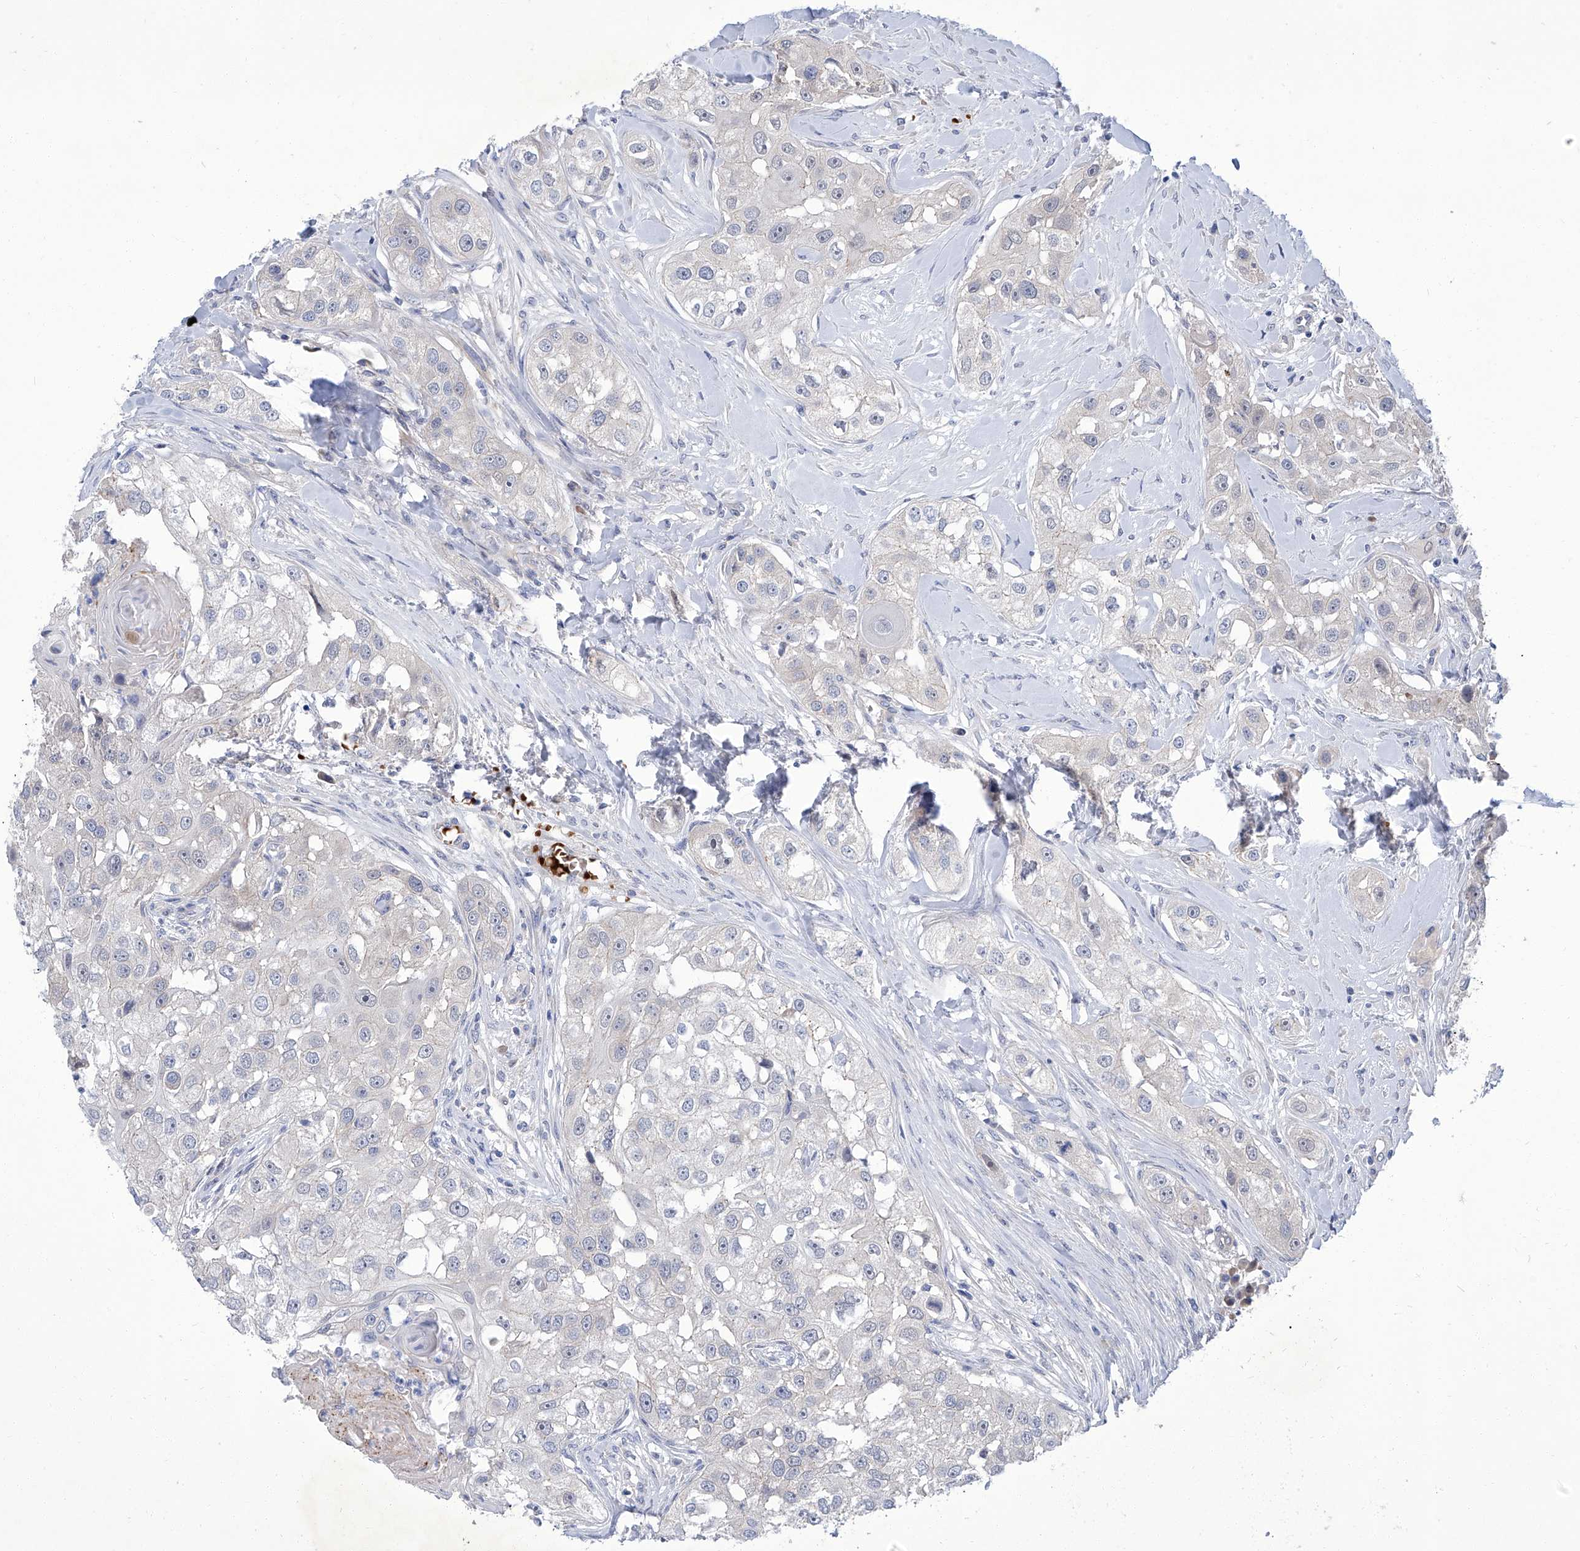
{"staining": {"intensity": "negative", "quantity": "none", "location": "none"}, "tissue": "head and neck cancer", "cell_type": "Tumor cells", "image_type": "cancer", "snomed": [{"axis": "morphology", "description": "Normal tissue, NOS"}, {"axis": "morphology", "description": "Squamous cell carcinoma, NOS"}, {"axis": "topography", "description": "Skeletal muscle"}, {"axis": "topography", "description": "Head-Neck"}], "caption": "DAB immunohistochemical staining of head and neck cancer exhibits no significant expression in tumor cells. The staining was performed using DAB to visualize the protein expression in brown, while the nuclei were stained in blue with hematoxylin (Magnification: 20x).", "gene": "PARD3", "patient": {"sex": "male", "age": 51}}